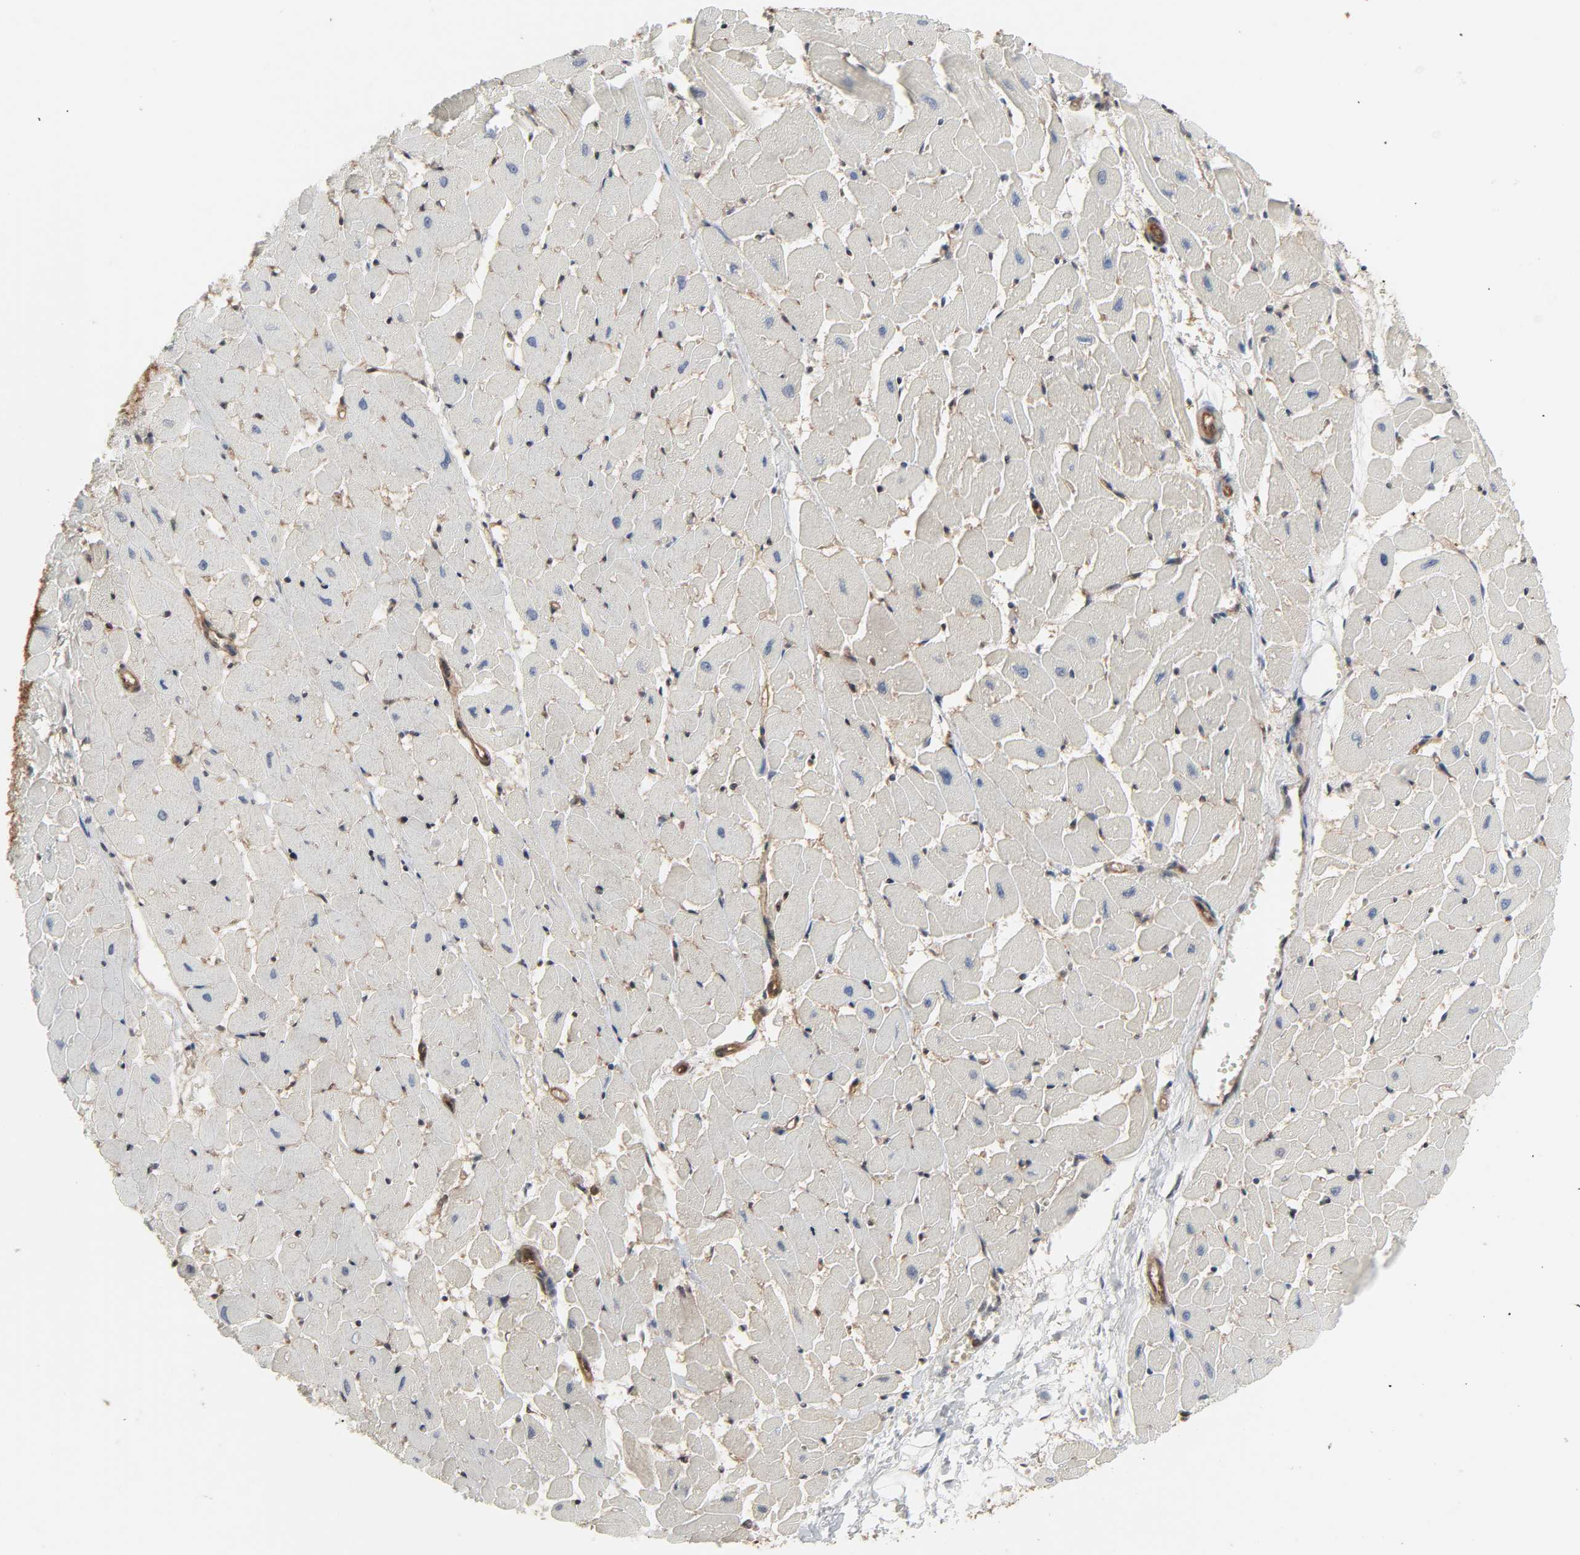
{"staining": {"intensity": "moderate", "quantity": ">75%", "location": "nuclear"}, "tissue": "heart muscle", "cell_type": "Cardiomyocytes", "image_type": "normal", "snomed": [{"axis": "morphology", "description": "Normal tissue, NOS"}, {"axis": "topography", "description": "Heart"}], "caption": "Moderate nuclear protein positivity is present in about >75% of cardiomyocytes in heart muscle. (brown staining indicates protein expression, while blue staining denotes nuclei).", "gene": "GSK3A", "patient": {"sex": "female", "age": 19}}